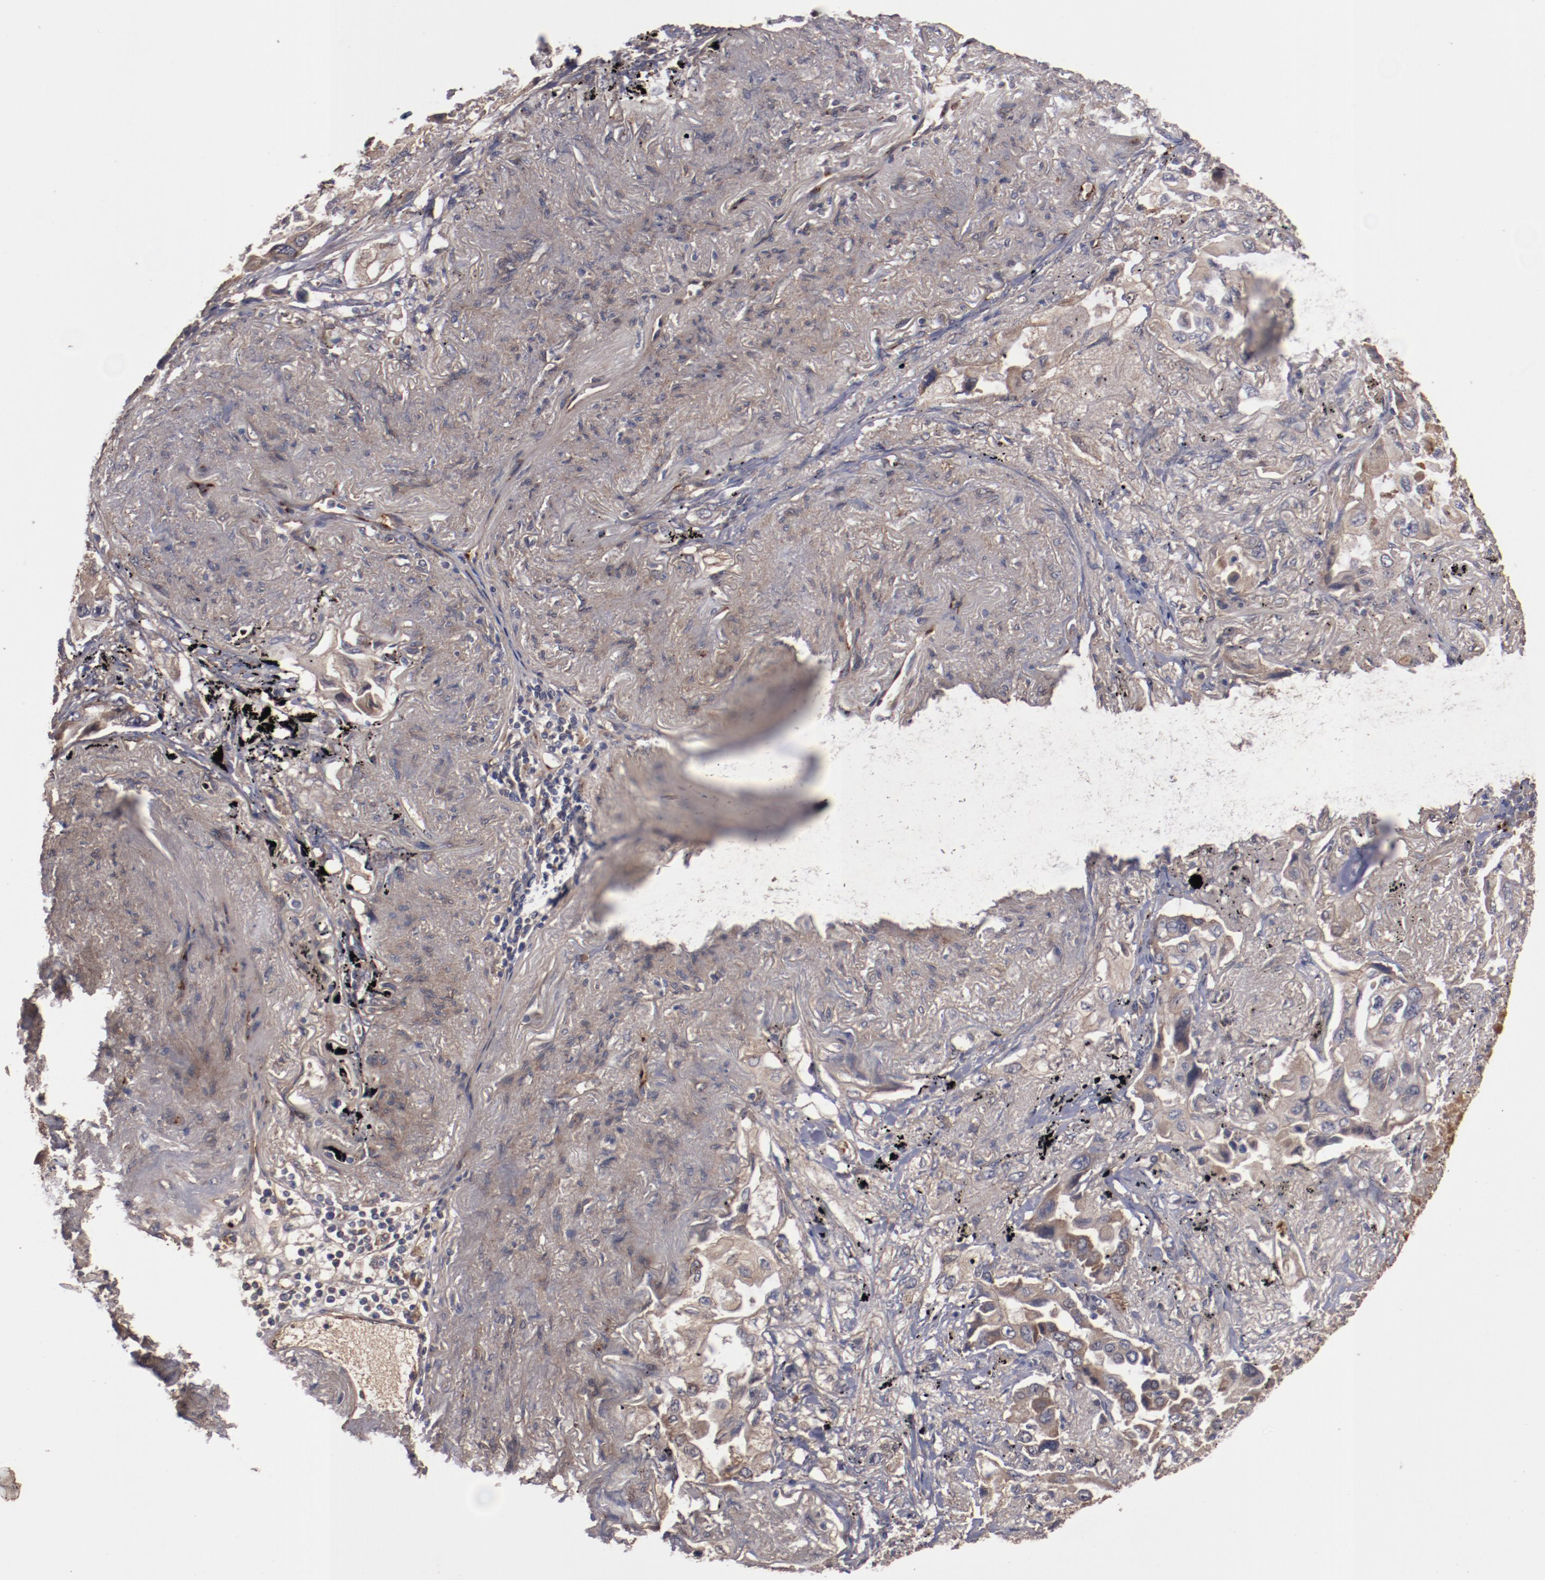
{"staining": {"intensity": "strong", "quantity": "<25%", "location": "cytoplasmic/membranous"}, "tissue": "lung cancer", "cell_type": "Tumor cells", "image_type": "cancer", "snomed": [{"axis": "morphology", "description": "Adenocarcinoma, NOS"}, {"axis": "topography", "description": "Lung"}], "caption": "DAB immunohistochemical staining of lung adenocarcinoma displays strong cytoplasmic/membranous protein staining in approximately <25% of tumor cells.", "gene": "DIPK2B", "patient": {"sex": "female", "age": 65}}